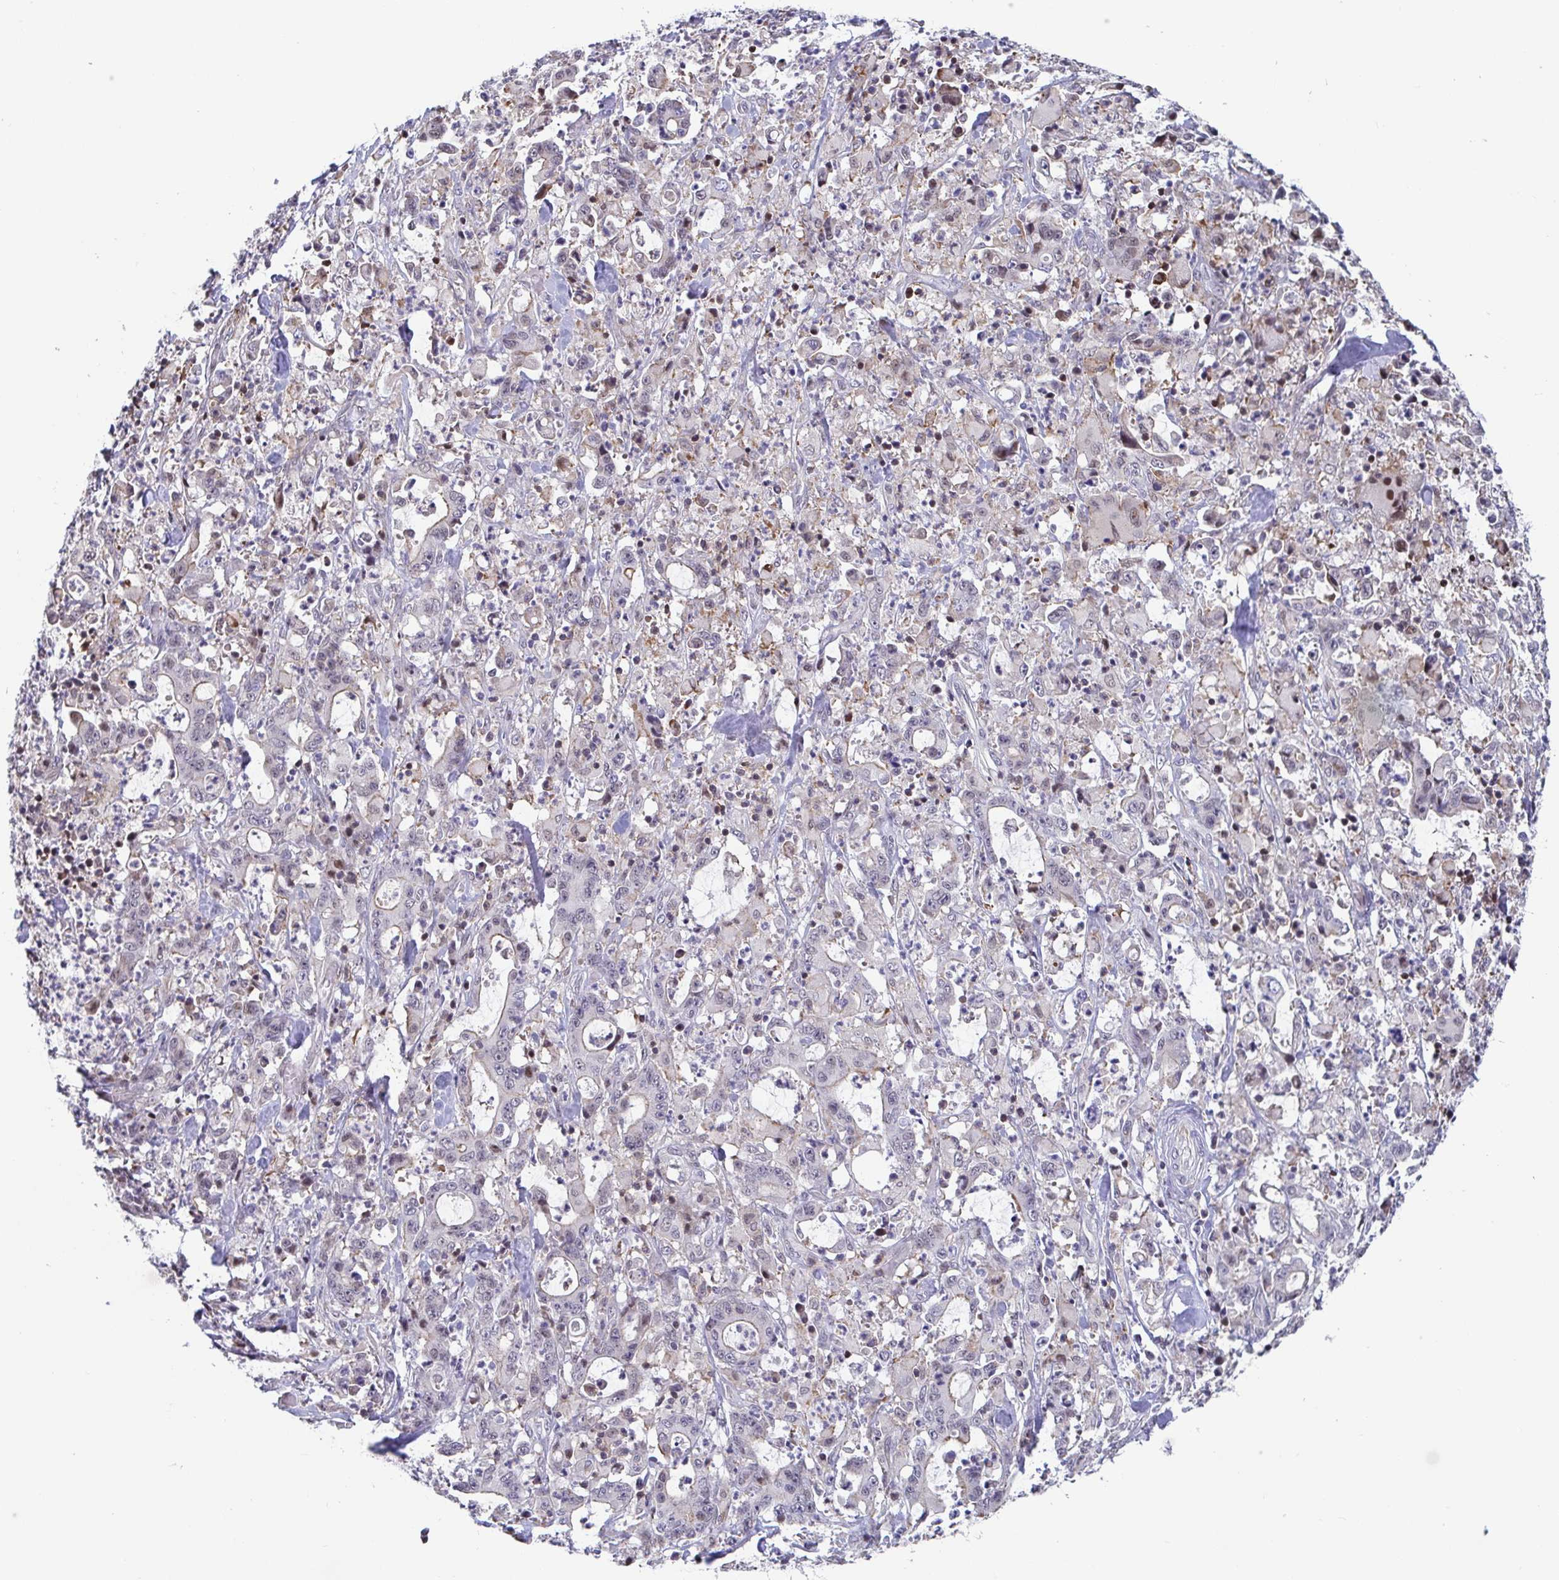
{"staining": {"intensity": "negative", "quantity": "none", "location": "none"}, "tissue": "stomach cancer", "cell_type": "Tumor cells", "image_type": "cancer", "snomed": [{"axis": "morphology", "description": "Adenocarcinoma, NOS"}, {"axis": "topography", "description": "Stomach, upper"}], "caption": "IHC photomicrograph of human adenocarcinoma (stomach) stained for a protein (brown), which exhibits no positivity in tumor cells.", "gene": "WDR72", "patient": {"sex": "male", "age": 68}}